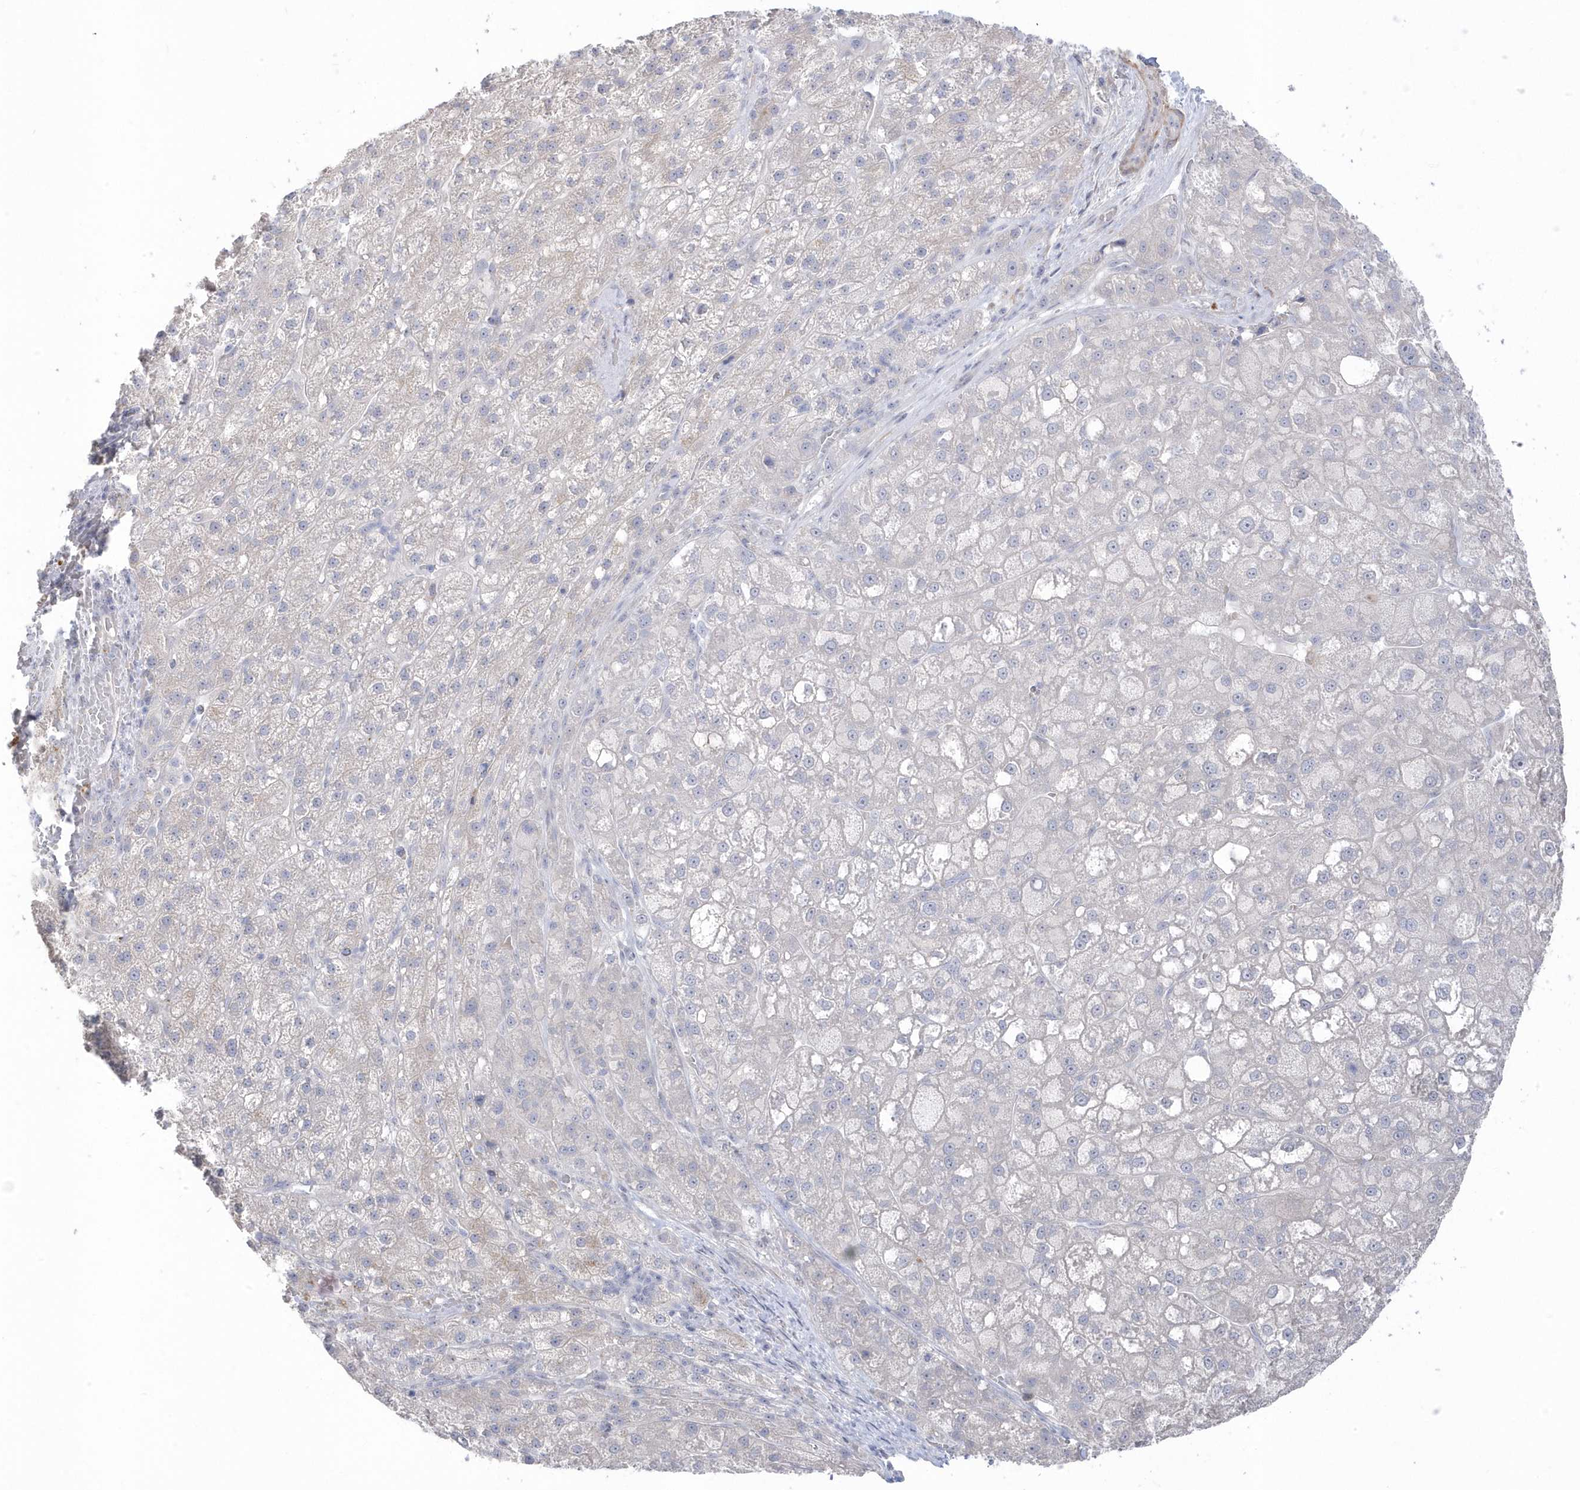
{"staining": {"intensity": "negative", "quantity": "none", "location": "none"}, "tissue": "liver cancer", "cell_type": "Tumor cells", "image_type": "cancer", "snomed": [{"axis": "morphology", "description": "Carcinoma, Hepatocellular, NOS"}, {"axis": "topography", "description": "Liver"}], "caption": "A high-resolution image shows immunohistochemistry (IHC) staining of hepatocellular carcinoma (liver), which displays no significant expression in tumor cells. Nuclei are stained in blue.", "gene": "GTPBP6", "patient": {"sex": "male", "age": 57}}